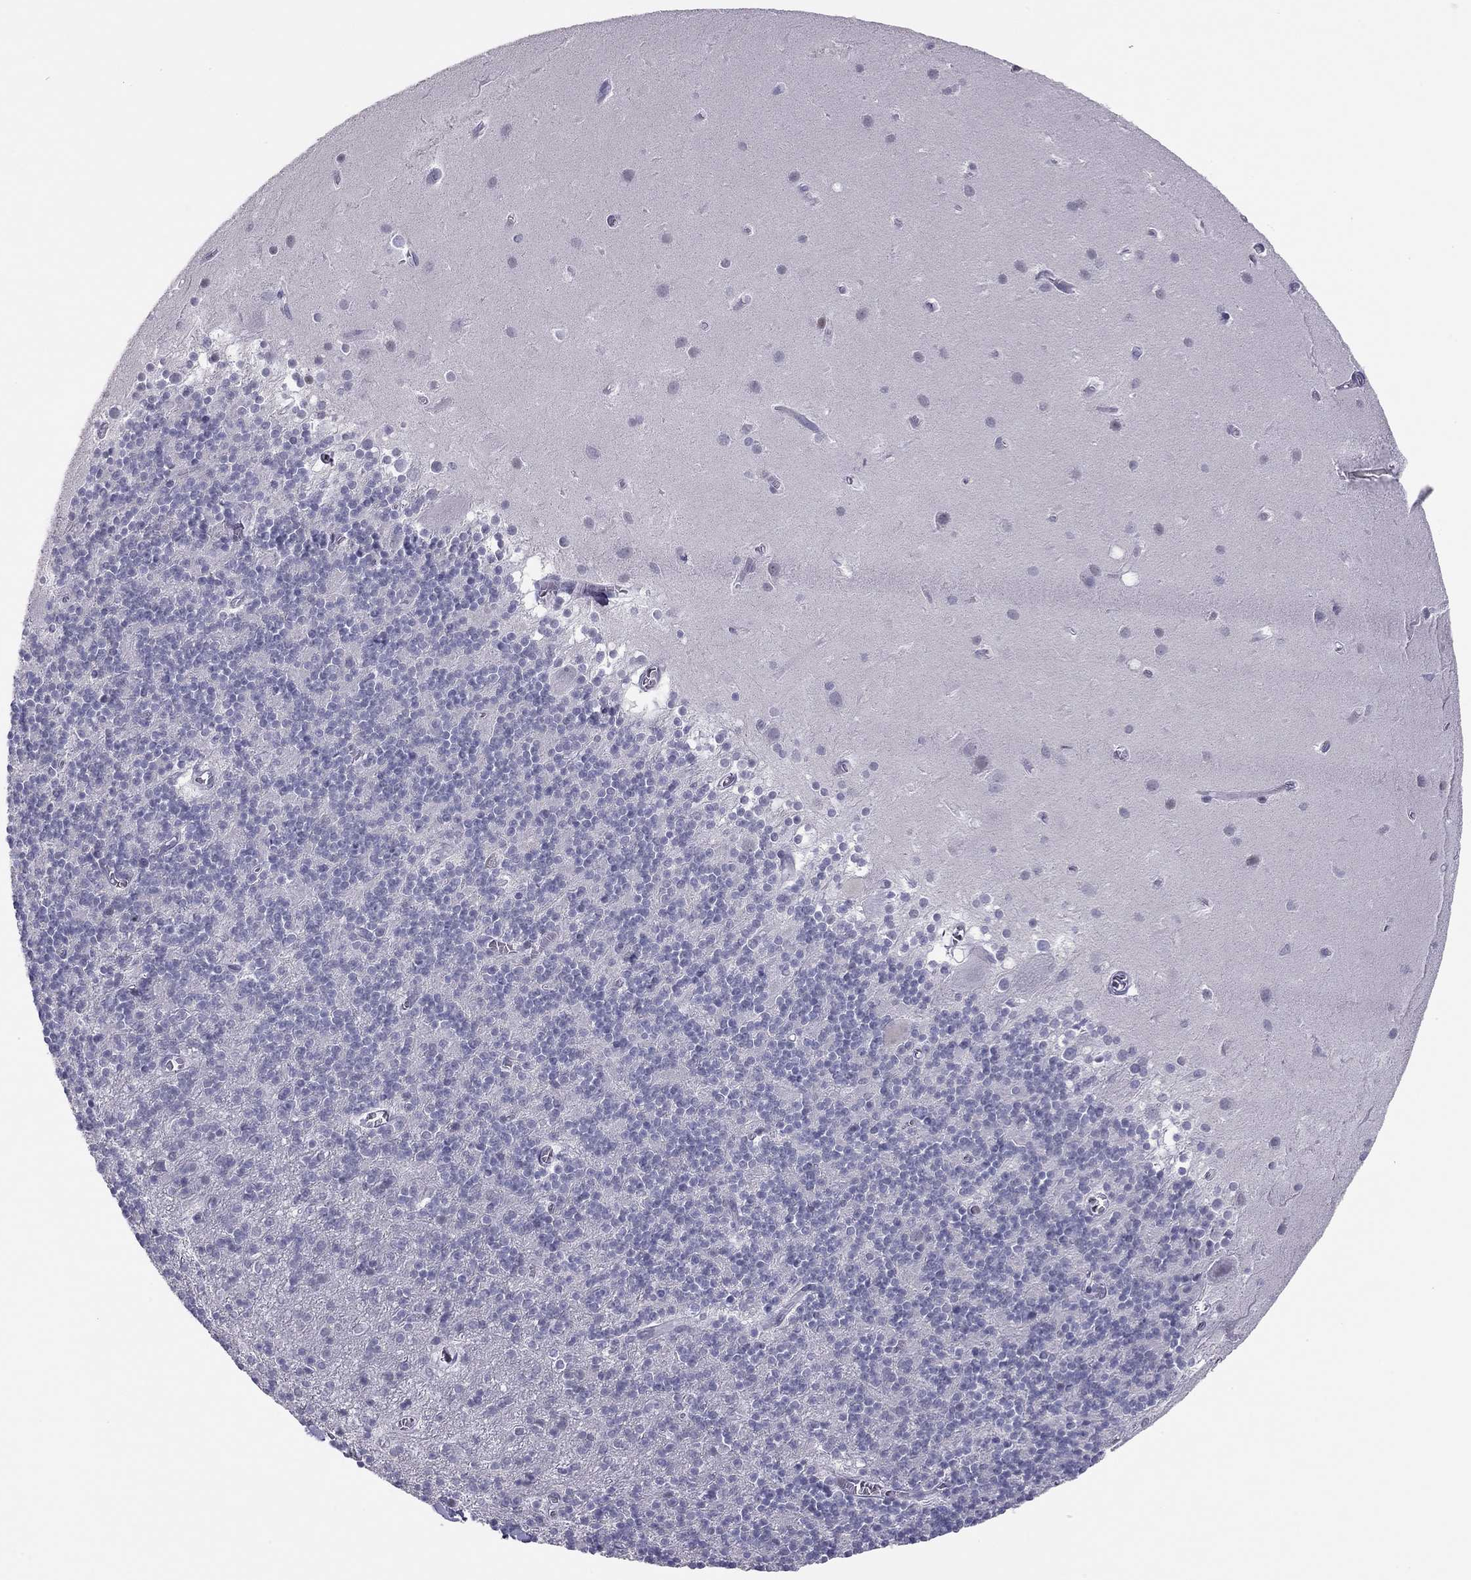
{"staining": {"intensity": "negative", "quantity": "none", "location": "none"}, "tissue": "cerebellum", "cell_type": "Cells in granular layer", "image_type": "normal", "snomed": [{"axis": "morphology", "description": "Normal tissue, NOS"}, {"axis": "topography", "description": "Cerebellum"}], "caption": "High magnification brightfield microscopy of normal cerebellum stained with DAB (3,3'-diaminobenzidine) (brown) and counterstained with hematoxylin (blue): cells in granular layer show no significant positivity. Brightfield microscopy of immunohistochemistry stained with DAB (brown) and hematoxylin (blue), captured at high magnification.", "gene": "DOT1L", "patient": {"sex": "male", "age": 70}}